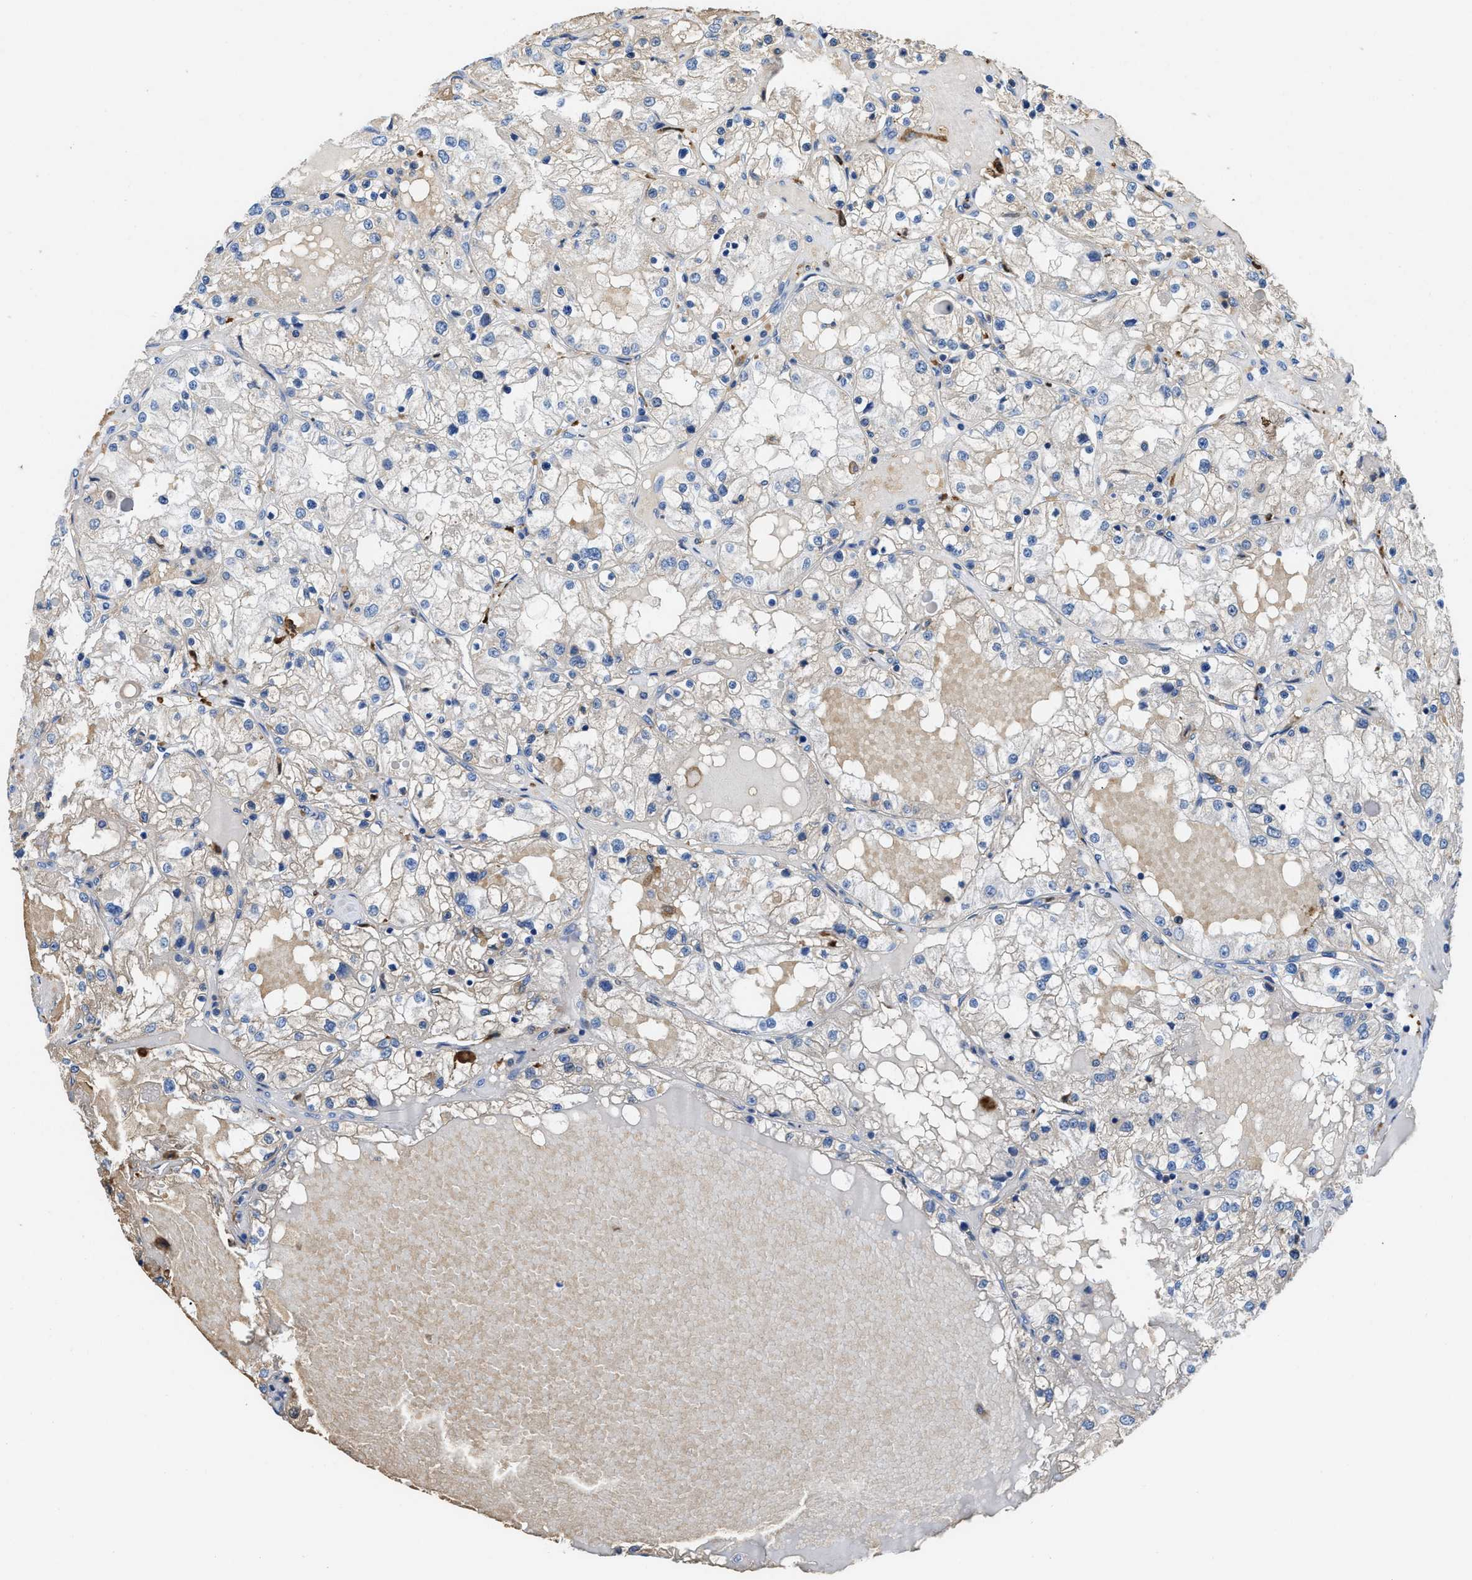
{"staining": {"intensity": "negative", "quantity": "none", "location": "none"}, "tissue": "renal cancer", "cell_type": "Tumor cells", "image_type": "cancer", "snomed": [{"axis": "morphology", "description": "Adenocarcinoma, NOS"}, {"axis": "topography", "description": "Kidney"}], "caption": "The IHC image has no significant expression in tumor cells of renal cancer (adenocarcinoma) tissue.", "gene": "NEB", "patient": {"sex": "male", "age": 68}}